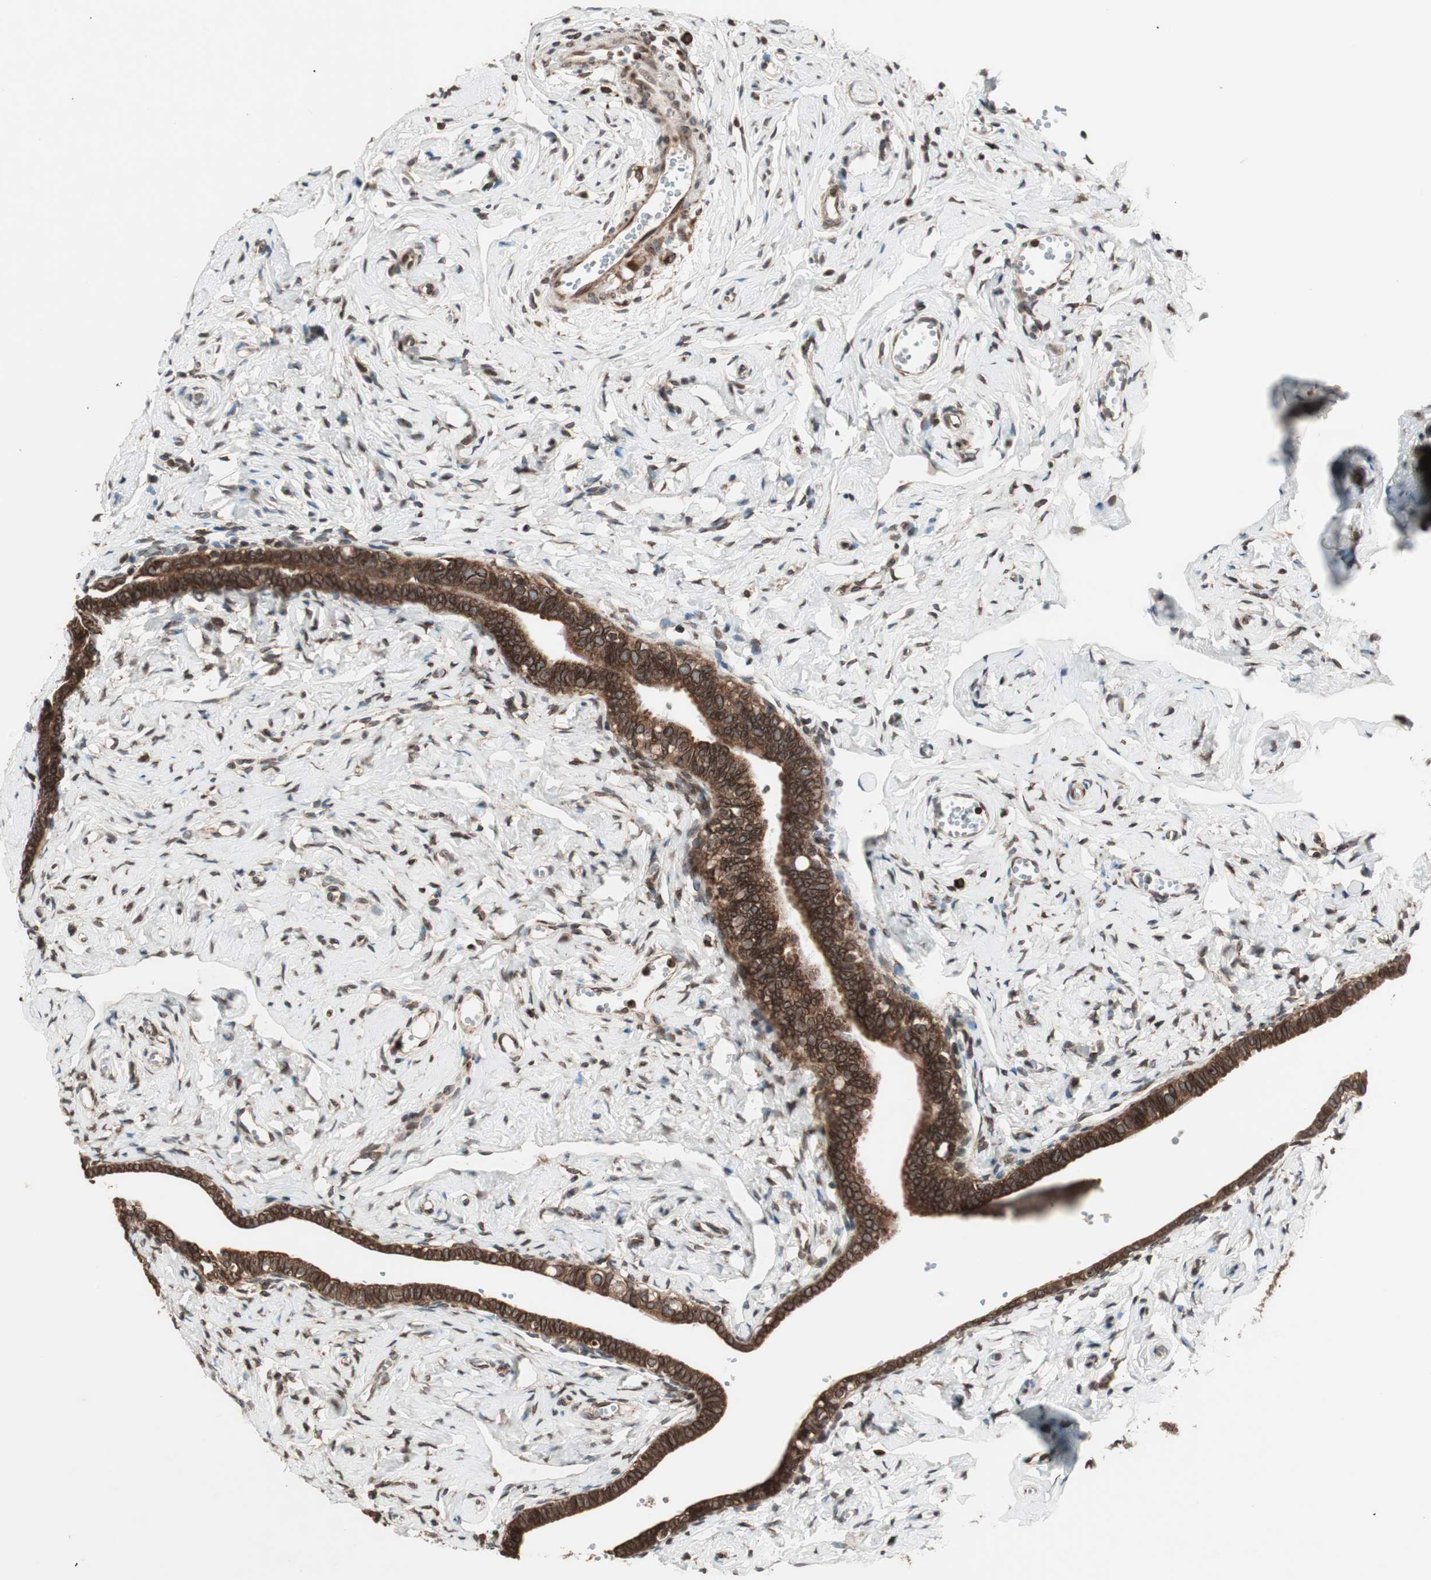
{"staining": {"intensity": "strong", "quantity": ">75%", "location": "cytoplasmic/membranous,nuclear"}, "tissue": "fallopian tube", "cell_type": "Glandular cells", "image_type": "normal", "snomed": [{"axis": "morphology", "description": "Normal tissue, NOS"}, {"axis": "topography", "description": "Fallopian tube"}], "caption": "This histopathology image demonstrates immunohistochemistry staining of normal fallopian tube, with high strong cytoplasmic/membranous,nuclear positivity in approximately >75% of glandular cells.", "gene": "NUP62", "patient": {"sex": "female", "age": 71}}